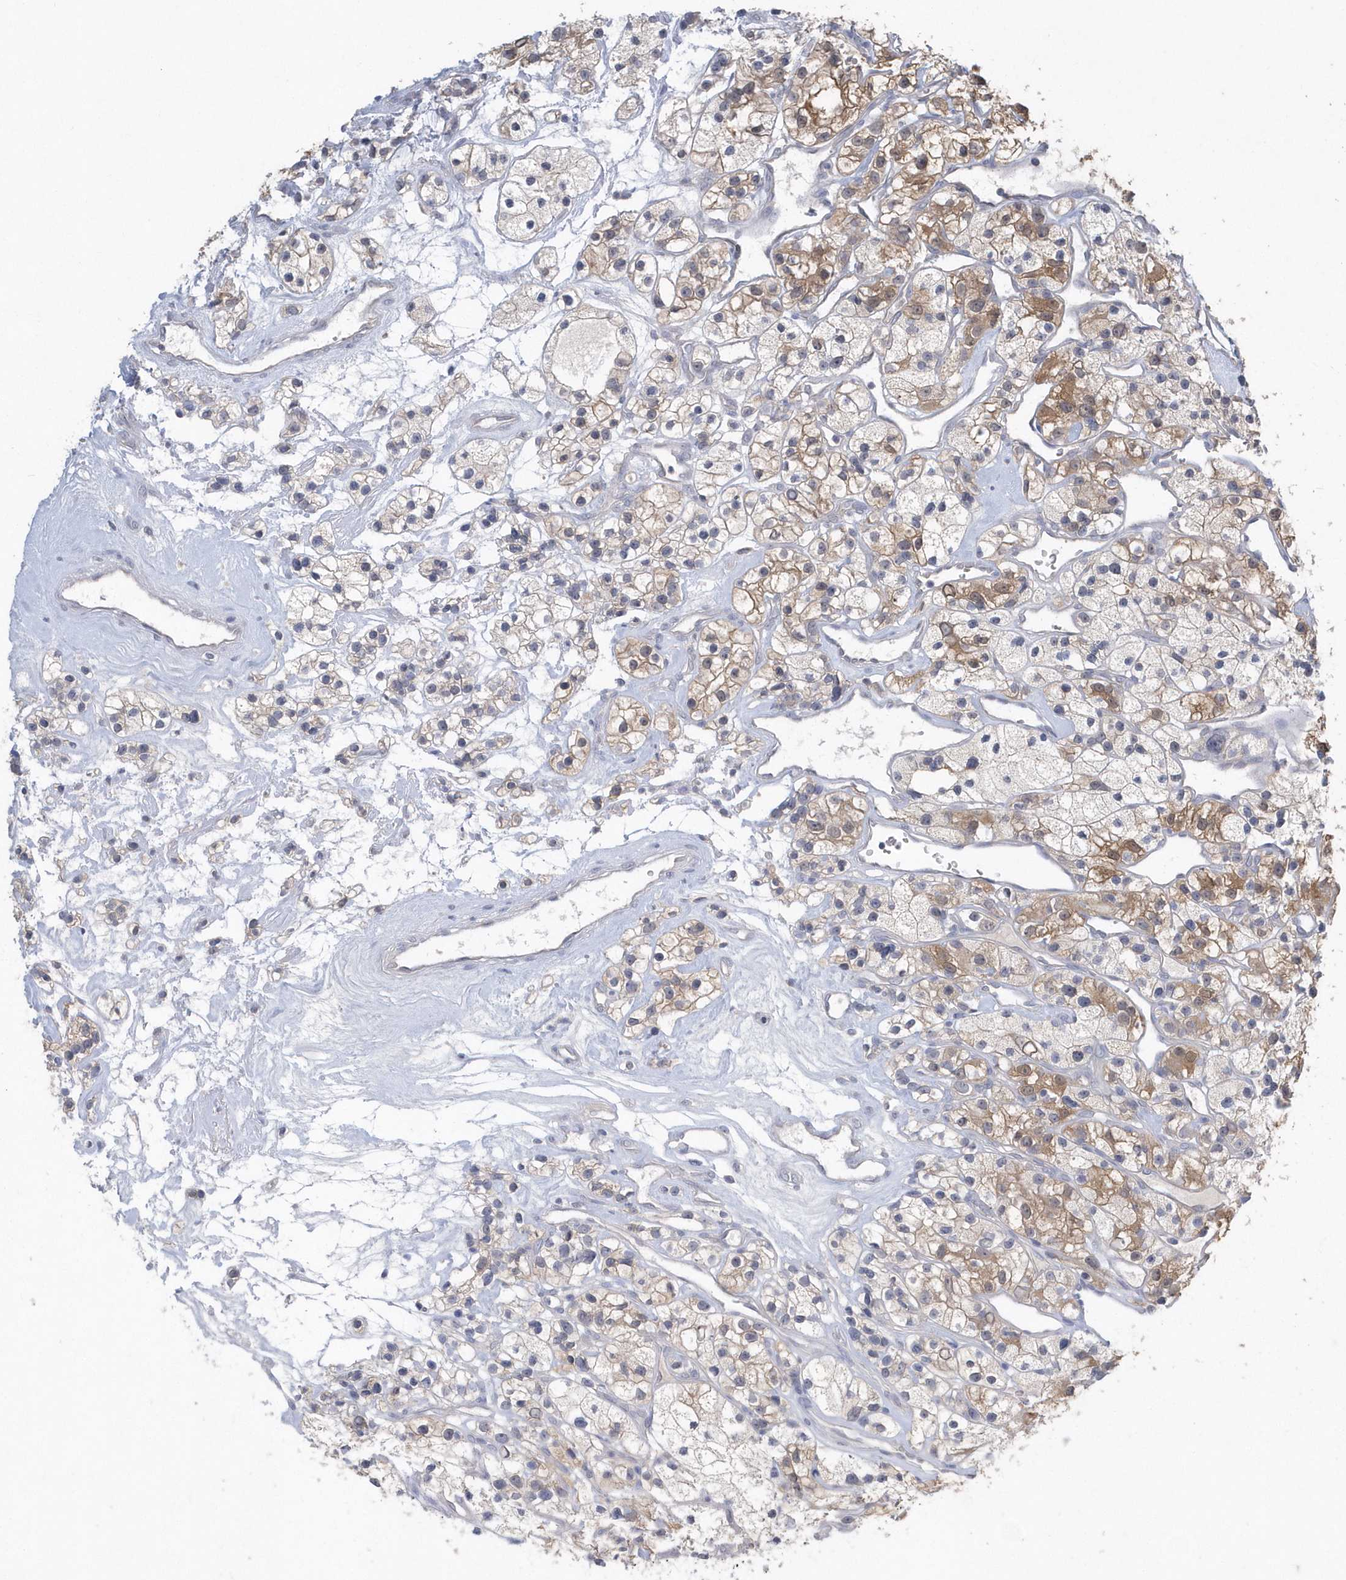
{"staining": {"intensity": "moderate", "quantity": "25%-75%", "location": "cytoplasmic/membranous"}, "tissue": "renal cancer", "cell_type": "Tumor cells", "image_type": "cancer", "snomed": [{"axis": "morphology", "description": "Adenocarcinoma, NOS"}, {"axis": "topography", "description": "Kidney"}], "caption": "Approximately 25%-75% of tumor cells in renal cancer (adenocarcinoma) exhibit moderate cytoplasmic/membranous protein expression as visualized by brown immunohistochemical staining.", "gene": "AKR7A2", "patient": {"sex": "female", "age": 57}}